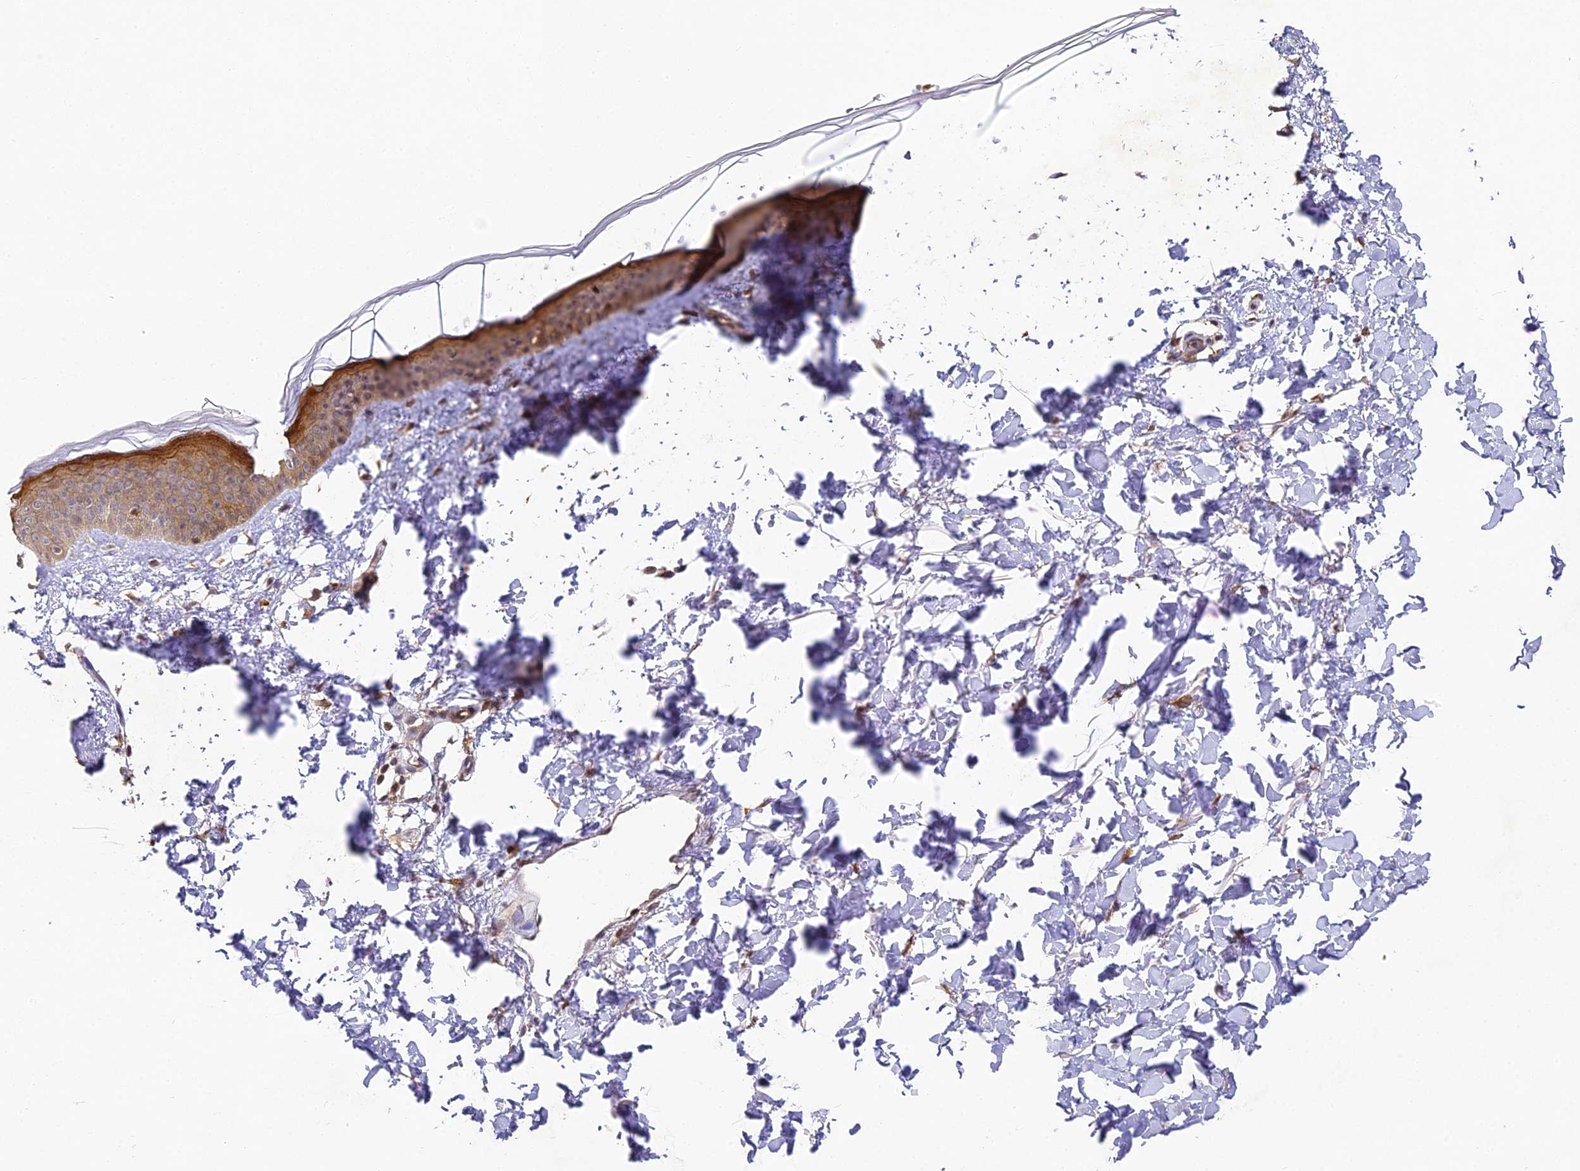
{"staining": {"intensity": "moderate", "quantity": ">75%", "location": "cytoplasmic/membranous,nuclear"}, "tissue": "skin", "cell_type": "Fibroblasts", "image_type": "normal", "snomed": [{"axis": "morphology", "description": "Normal tissue, NOS"}, {"axis": "topography", "description": "Skin"}], "caption": "Protein expression analysis of benign skin displays moderate cytoplasmic/membranous,nuclear positivity in approximately >75% of fibroblasts. (Brightfield microscopy of DAB IHC at high magnification).", "gene": "DNAAF10", "patient": {"sex": "female", "age": 58}}